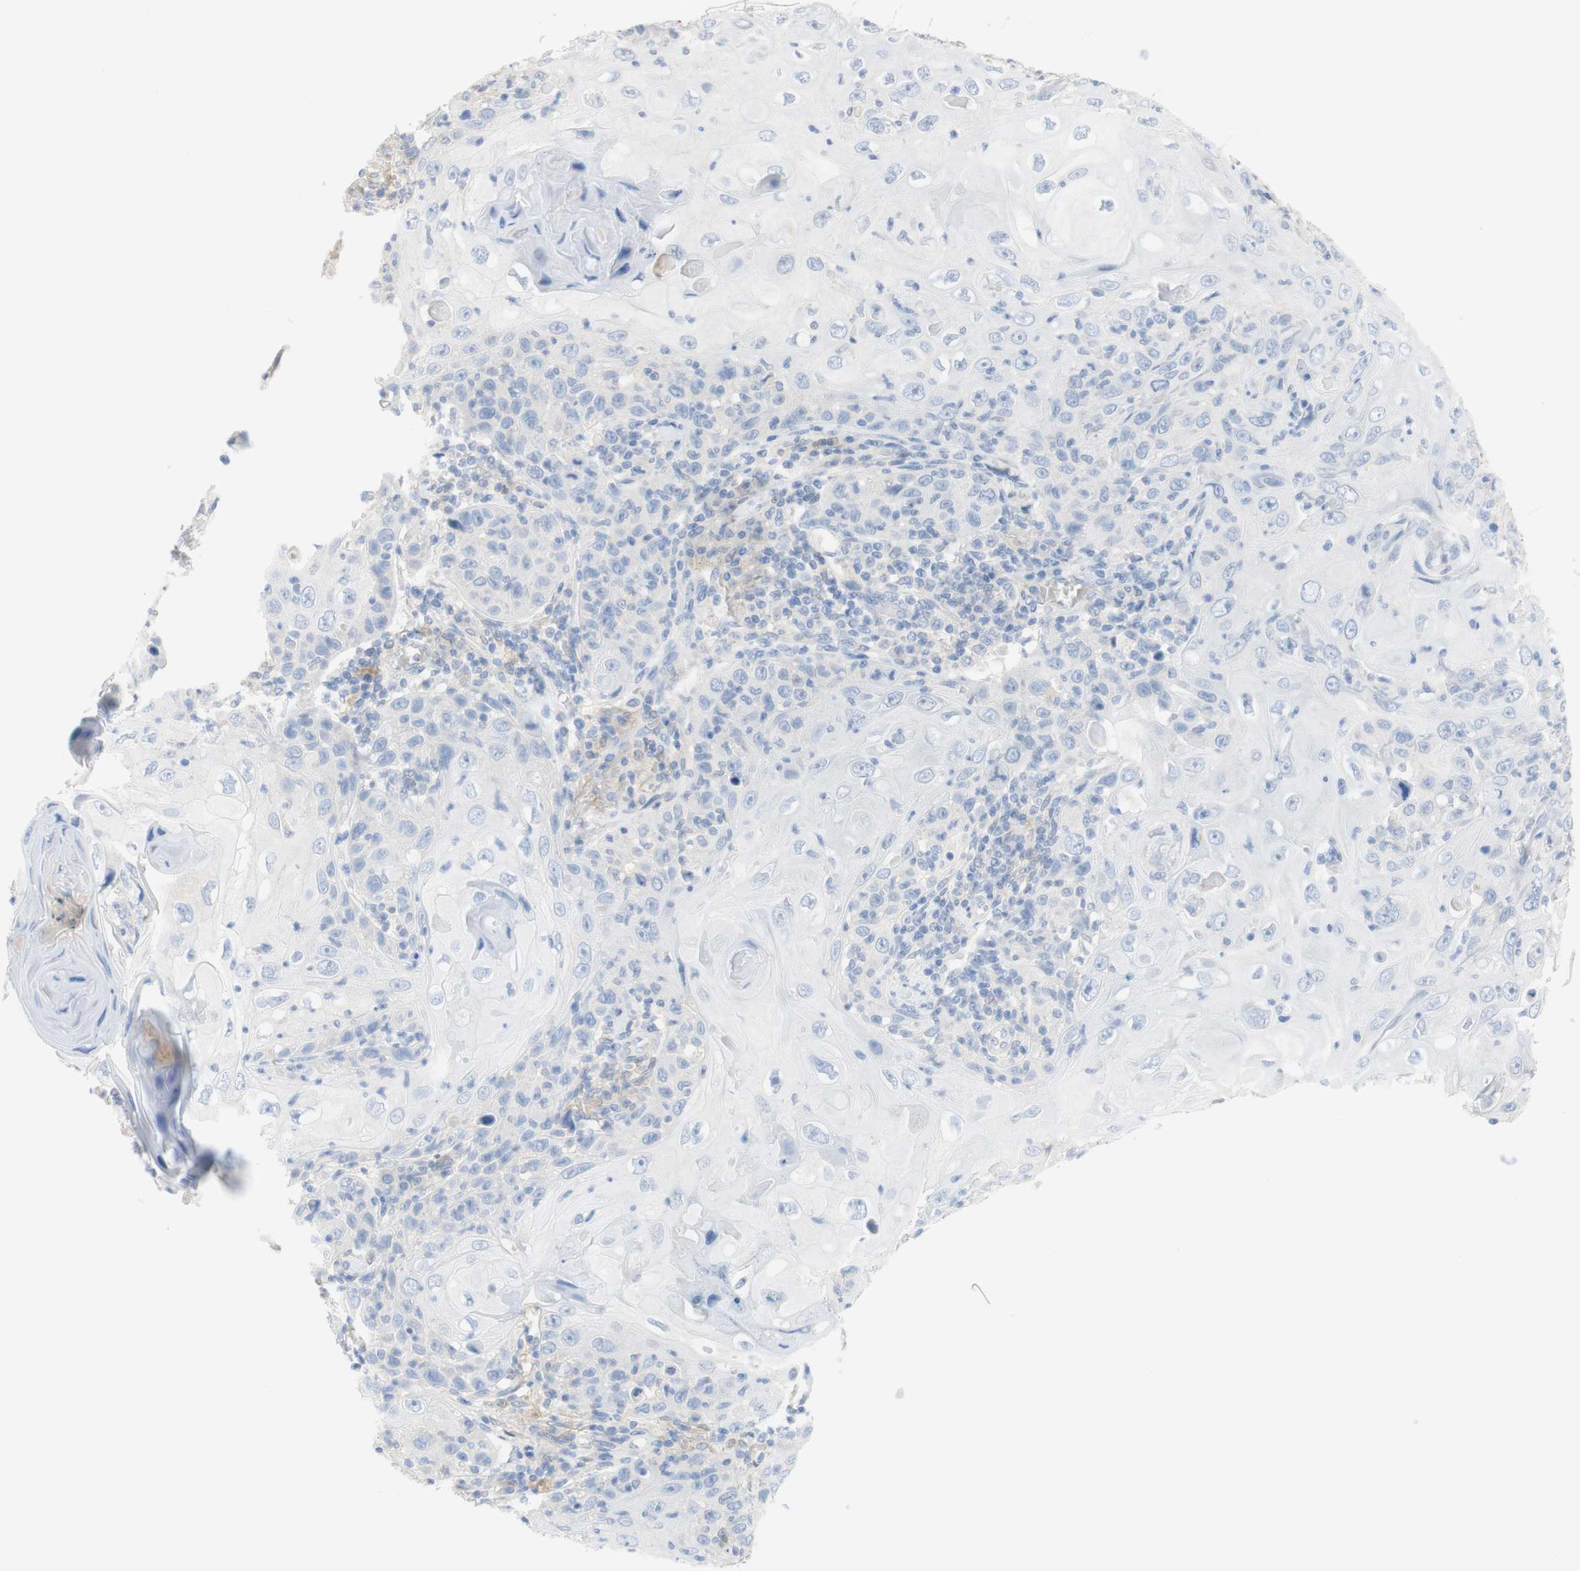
{"staining": {"intensity": "negative", "quantity": "none", "location": "none"}, "tissue": "skin cancer", "cell_type": "Tumor cells", "image_type": "cancer", "snomed": [{"axis": "morphology", "description": "Squamous cell carcinoma, NOS"}, {"axis": "topography", "description": "Skin"}], "caption": "Protein analysis of skin cancer exhibits no significant staining in tumor cells.", "gene": "SELENBP1", "patient": {"sex": "female", "age": 88}}